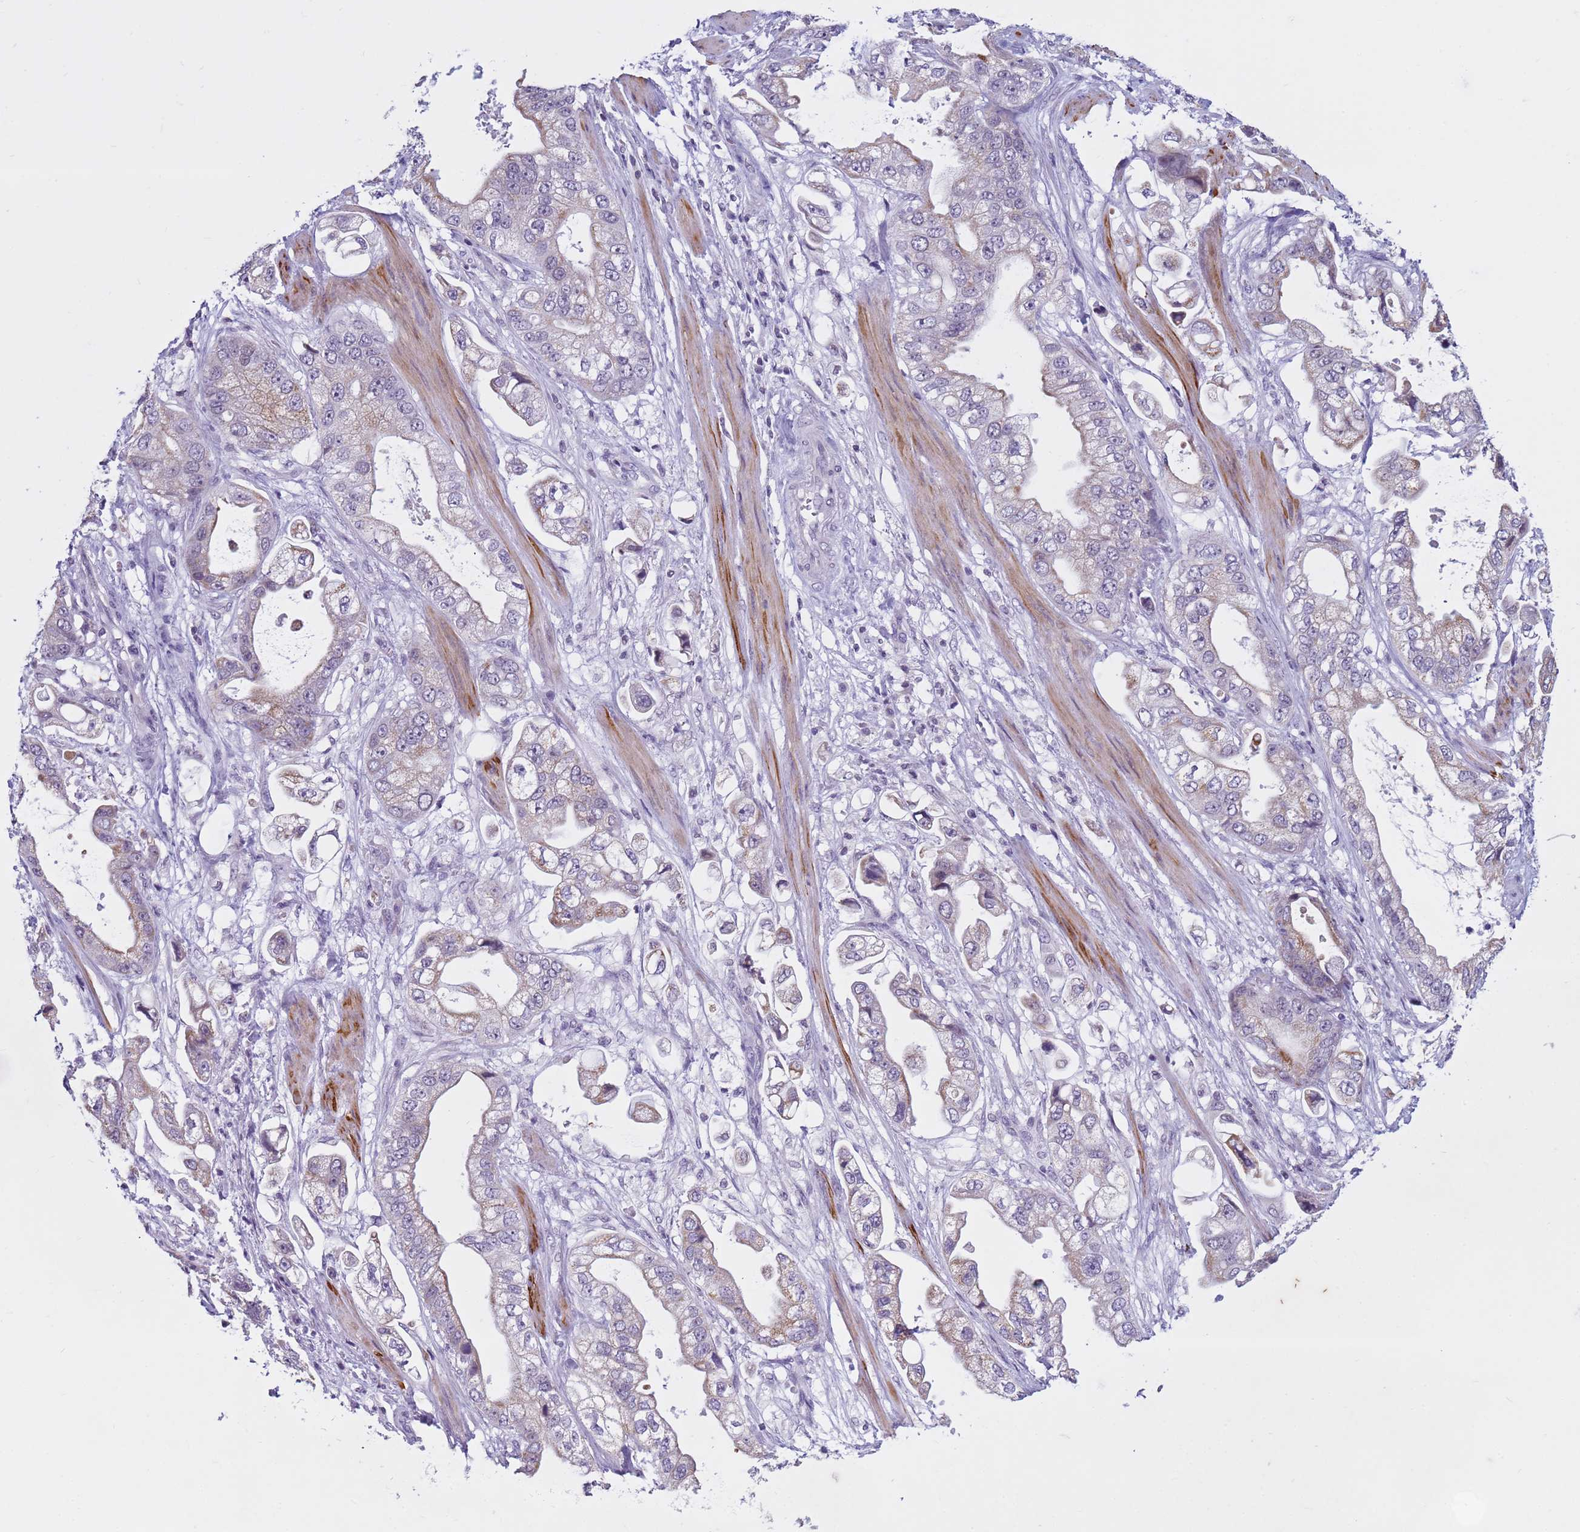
{"staining": {"intensity": "weak", "quantity": ">75%", "location": "cytoplasmic/membranous"}, "tissue": "stomach cancer", "cell_type": "Tumor cells", "image_type": "cancer", "snomed": [{"axis": "morphology", "description": "Adenocarcinoma, NOS"}, {"axis": "topography", "description": "Stomach"}], "caption": "Adenocarcinoma (stomach) was stained to show a protein in brown. There is low levels of weak cytoplasmic/membranous staining in about >75% of tumor cells.", "gene": "CDK2AP2", "patient": {"sex": "male", "age": 62}}